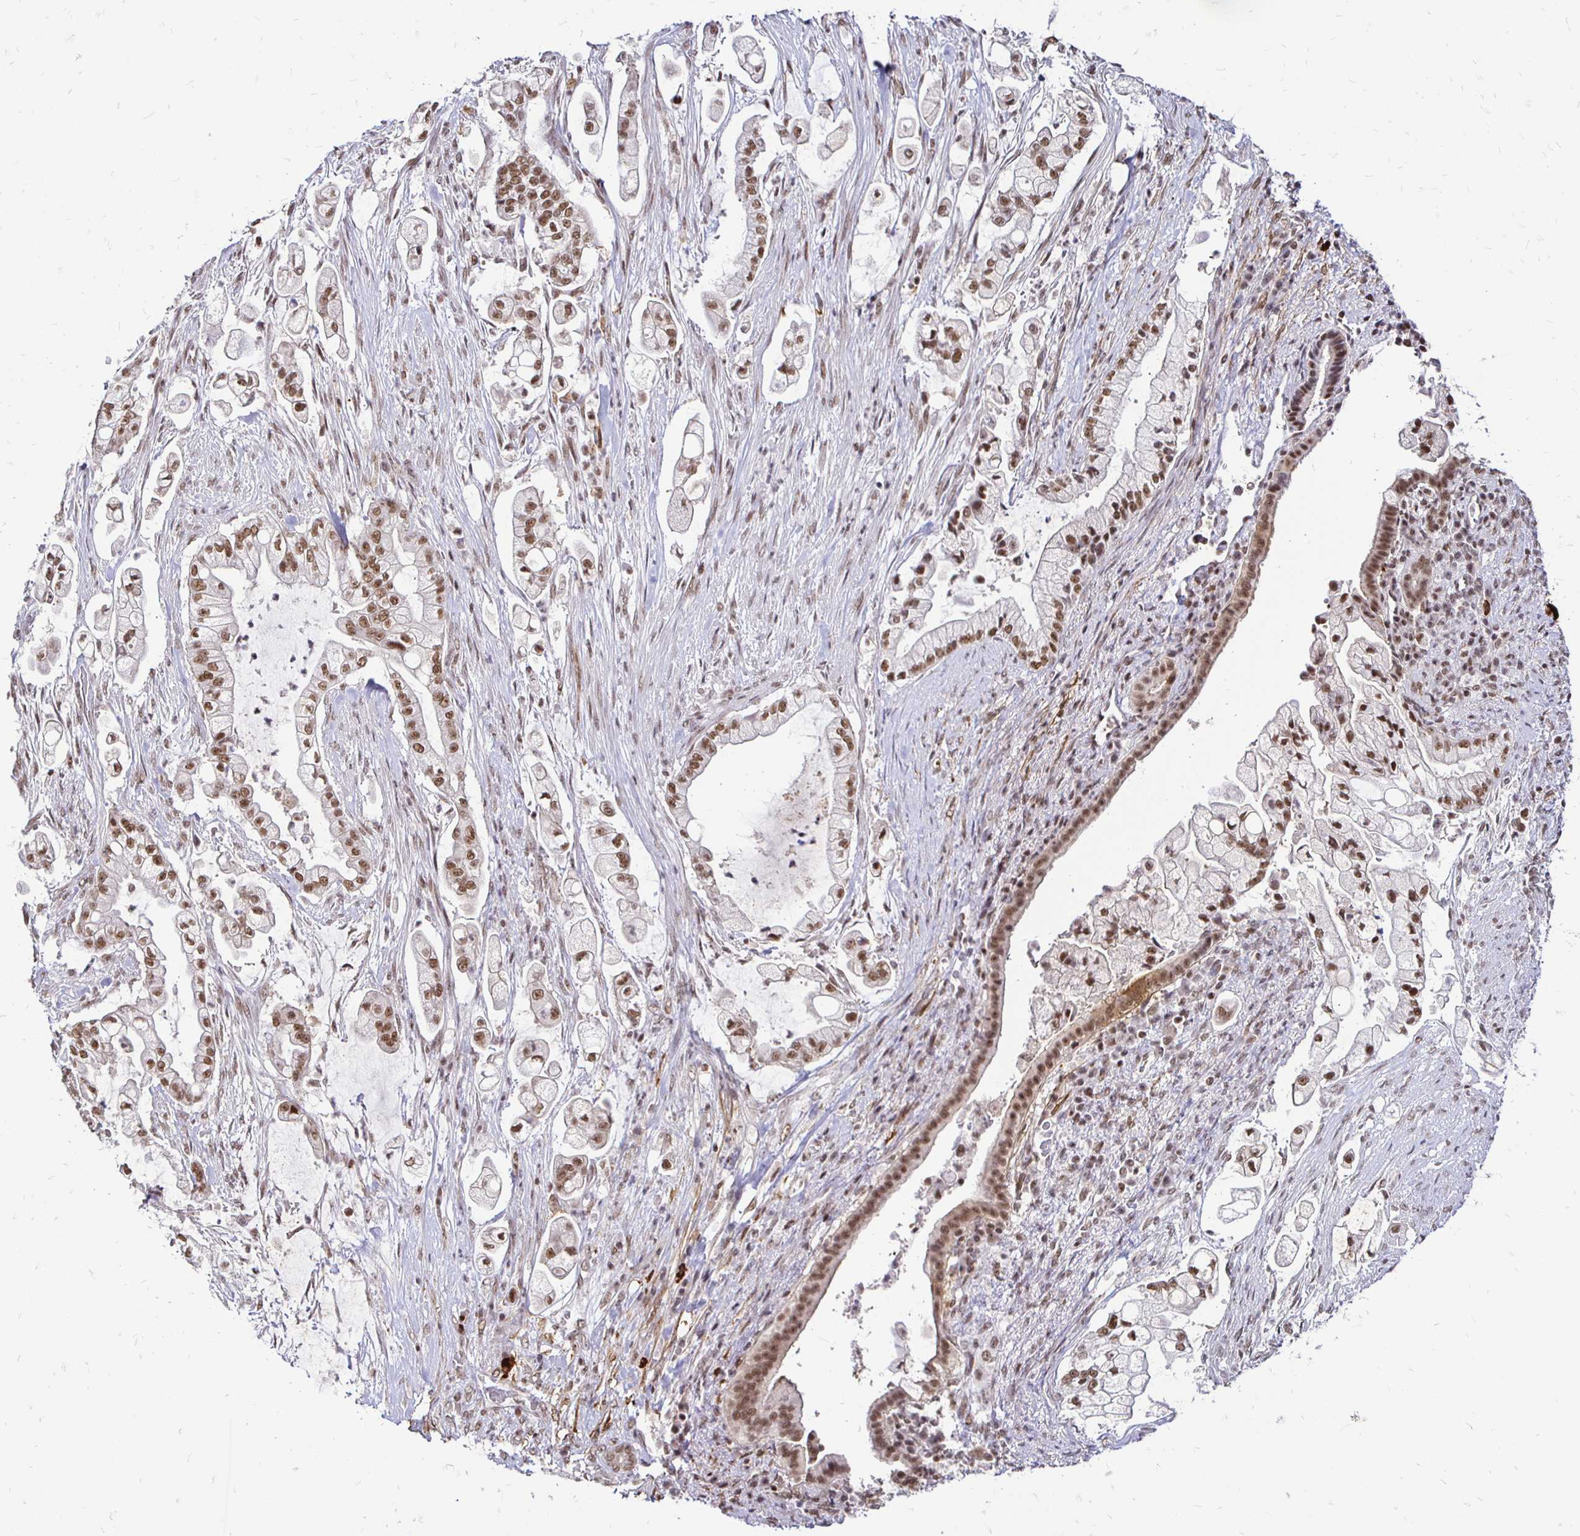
{"staining": {"intensity": "moderate", "quantity": ">75%", "location": "nuclear"}, "tissue": "pancreatic cancer", "cell_type": "Tumor cells", "image_type": "cancer", "snomed": [{"axis": "morphology", "description": "Adenocarcinoma, NOS"}, {"axis": "topography", "description": "Pancreas"}], "caption": "A histopathology image of human pancreatic cancer stained for a protein shows moderate nuclear brown staining in tumor cells. (DAB IHC, brown staining for protein, blue staining for nuclei).", "gene": "SIN3A", "patient": {"sex": "female", "age": 69}}